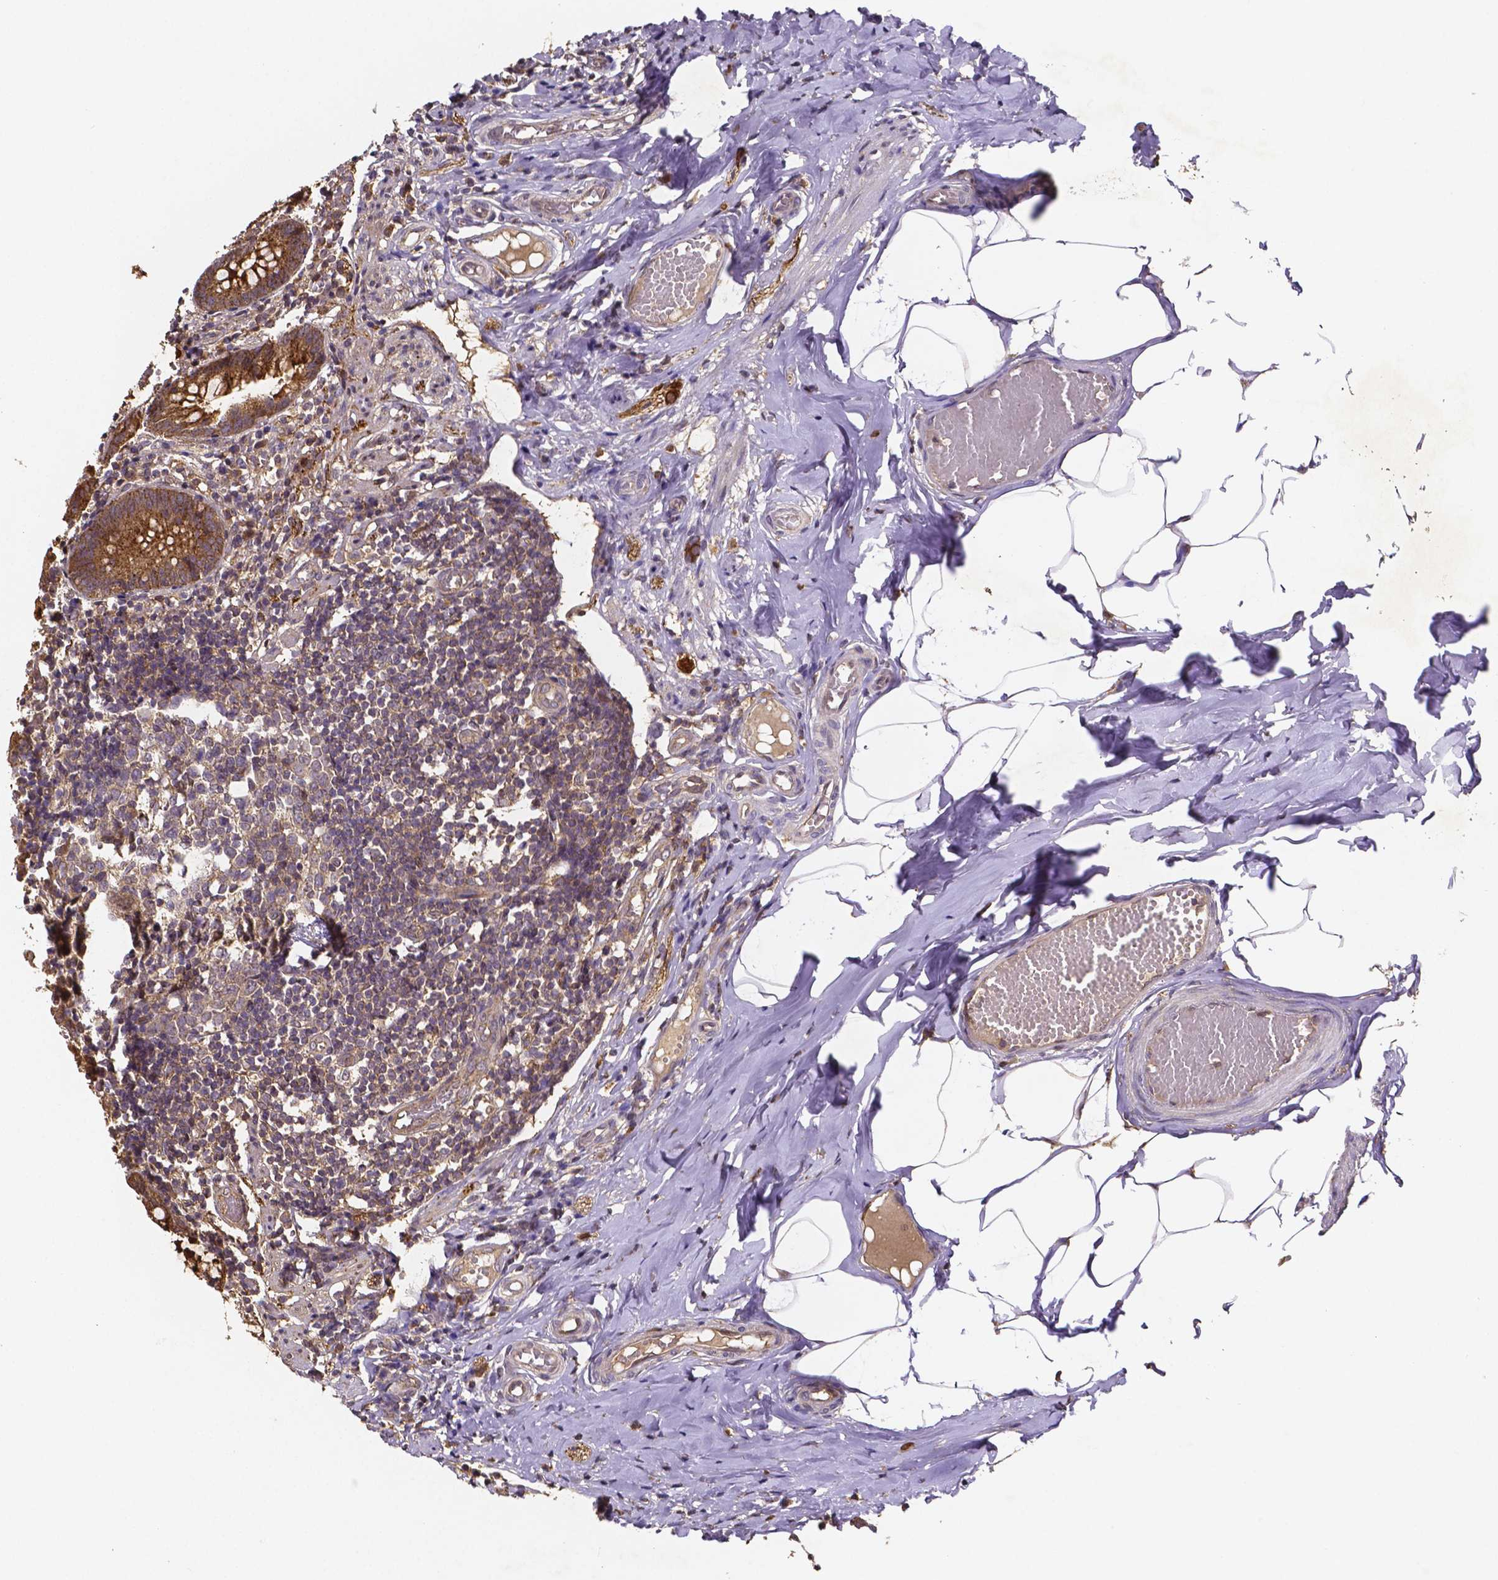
{"staining": {"intensity": "moderate", "quantity": ">75%", "location": "cytoplasmic/membranous"}, "tissue": "appendix", "cell_type": "Glandular cells", "image_type": "normal", "snomed": [{"axis": "morphology", "description": "Normal tissue, NOS"}, {"axis": "topography", "description": "Appendix"}], "caption": "A brown stain labels moderate cytoplasmic/membranous staining of a protein in glandular cells of benign human appendix. The staining was performed using DAB, with brown indicating positive protein expression. Nuclei are stained blue with hematoxylin.", "gene": "RNF123", "patient": {"sex": "female", "age": 32}}